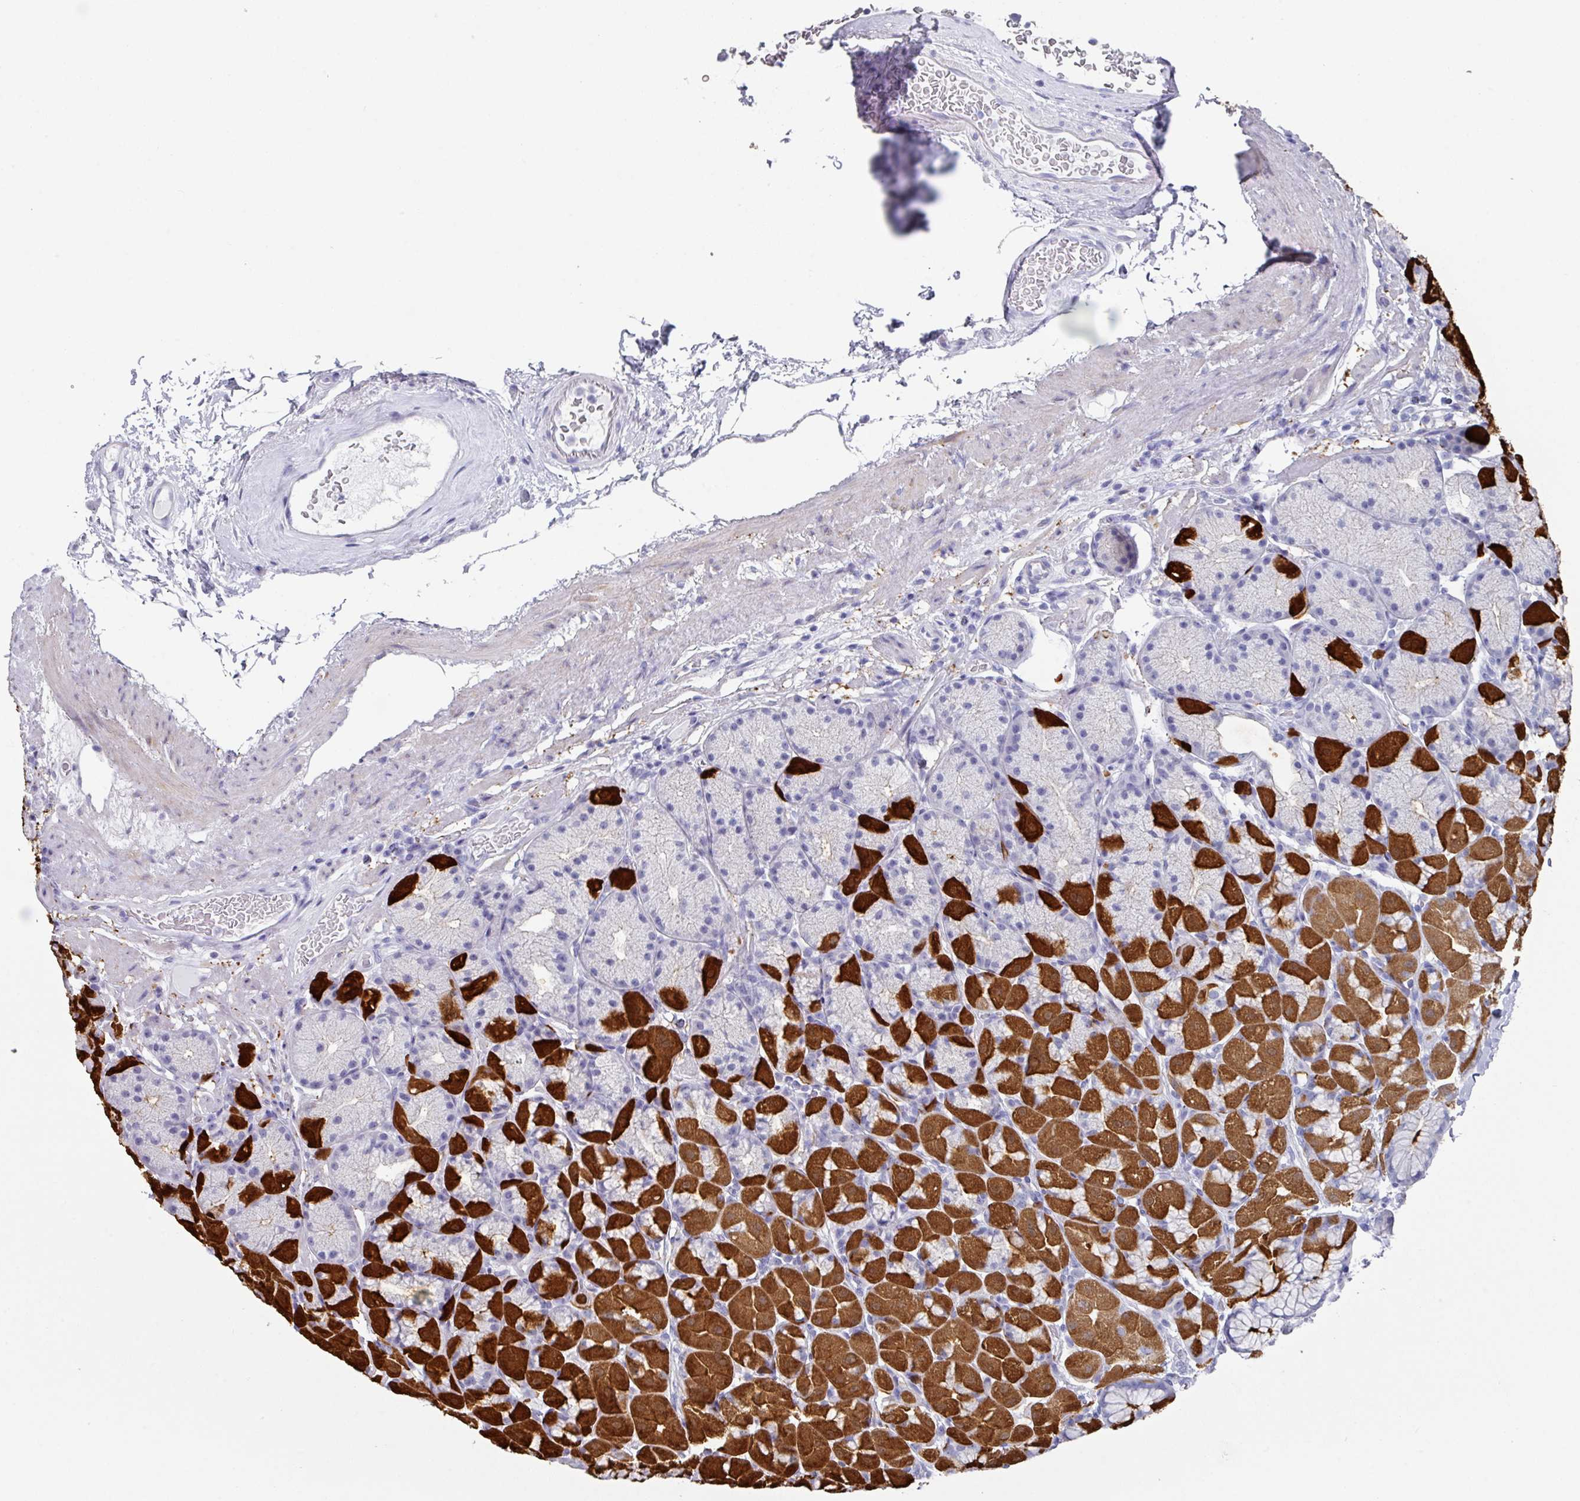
{"staining": {"intensity": "strong", "quantity": "25%-75%", "location": "cytoplasmic/membranous"}, "tissue": "stomach", "cell_type": "Glandular cells", "image_type": "normal", "snomed": [{"axis": "morphology", "description": "Normal tissue, NOS"}, {"axis": "topography", "description": "Stomach, lower"}], "caption": "Benign stomach was stained to show a protein in brown. There is high levels of strong cytoplasmic/membranous expression in about 25%-75% of glandular cells. (DAB = brown stain, brightfield microscopy at high magnification).", "gene": "PEX10", "patient": {"sex": "male", "age": 67}}